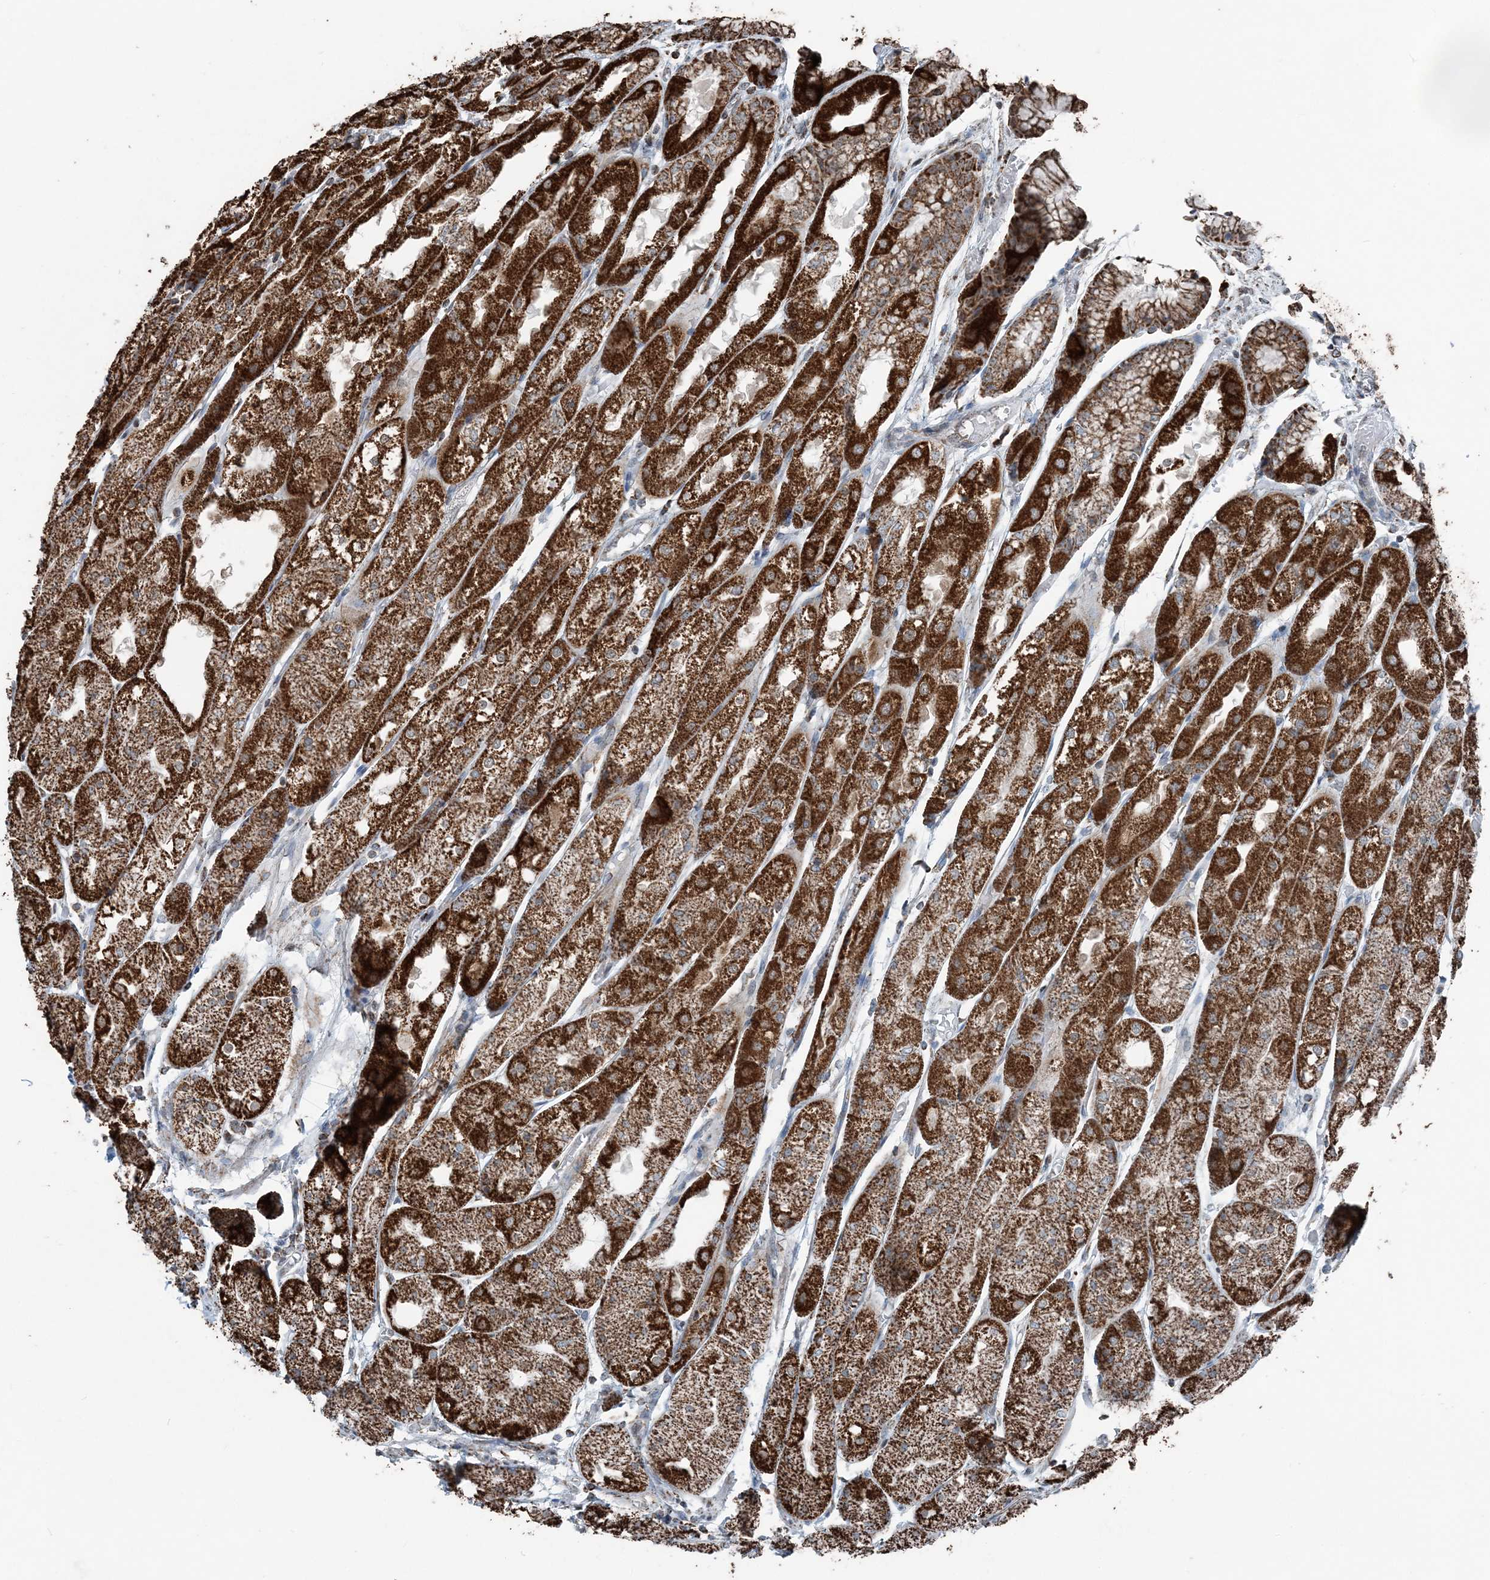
{"staining": {"intensity": "strong", "quantity": ">75%", "location": "cytoplasmic/membranous"}, "tissue": "stomach", "cell_type": "Glandular cells", "image_type": "normal", "snomed": [{"axis": "morphology", "description": "Normal tissue, NOS"}, {"axis": "topography", "description": "Stomach, upper"}], "caption": "High-magnification brightfield microscopy of normal stomach stained with DAB (brown) and counterstained with hematoxylin (blue). glandular cells exhibit strong cytoplasmic/membranous staining is appreciated in about>75% of cells.", "gene": "SUCLG1", "patient": {"sex": "male", "age": 72}}